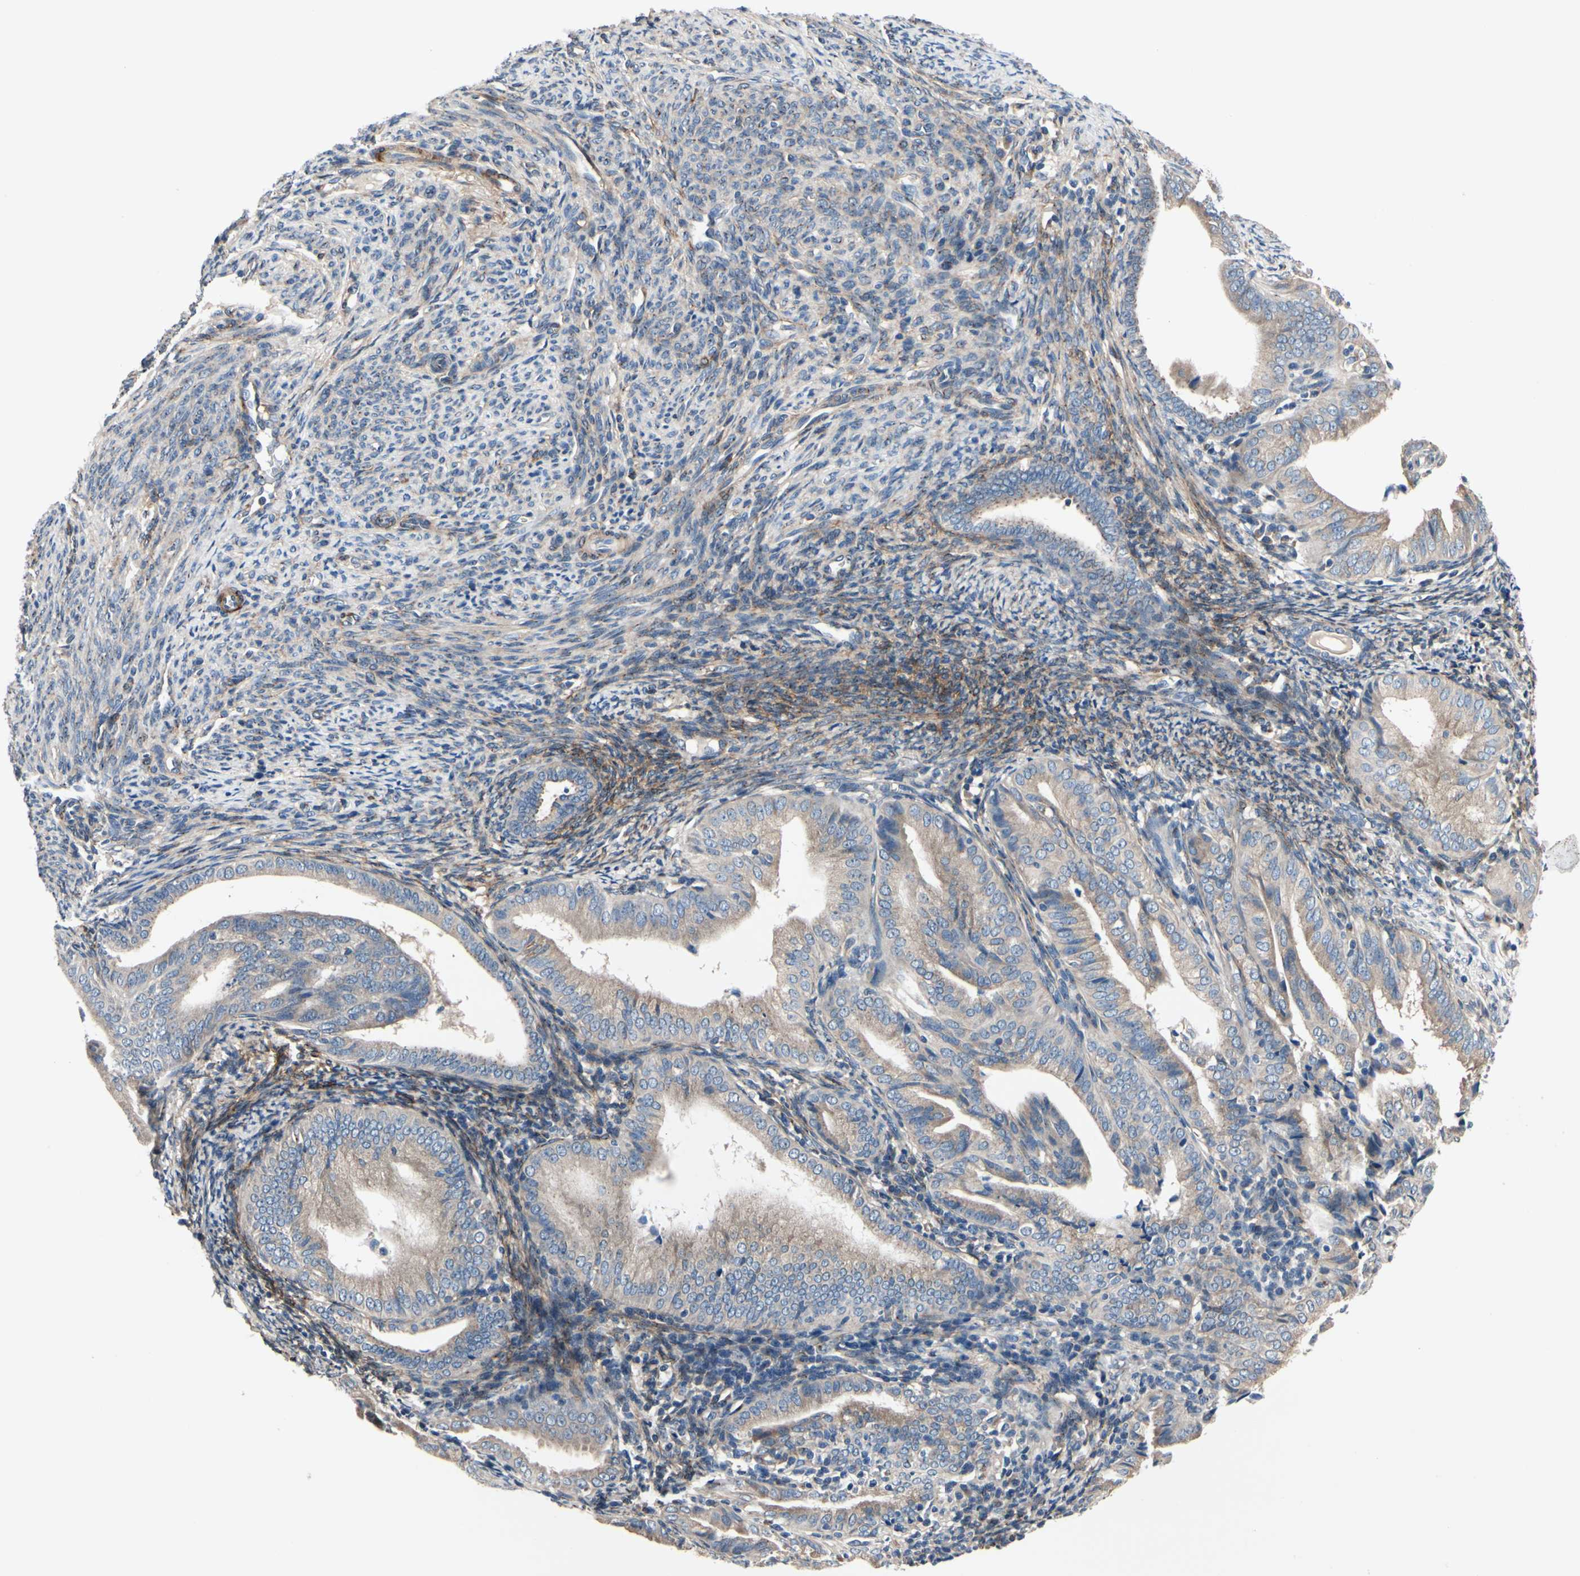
{"staining": {"intensity": "weak", "quantity": ">75%", "location": "cytoplasmic/membranous"}, "tissue": "endometrial cancer", "cell_type": "Tumor cells", "image_type": "cancer", "snomed": [{"axis": "morphology", "description": "Adenocarcinoma, NOS"}, {"axis": "topography", "description": "Endometrium"}], "caption": "There is low levels of weak cytoplasmic/membranous positivity in tumor cells of endometrial cancer (adenocarcinoma), as demonstrated by immunohistochemical staining (brown color).", "gene": "PRKAR2B", "patient": {"sex": "female", "age": 58}}